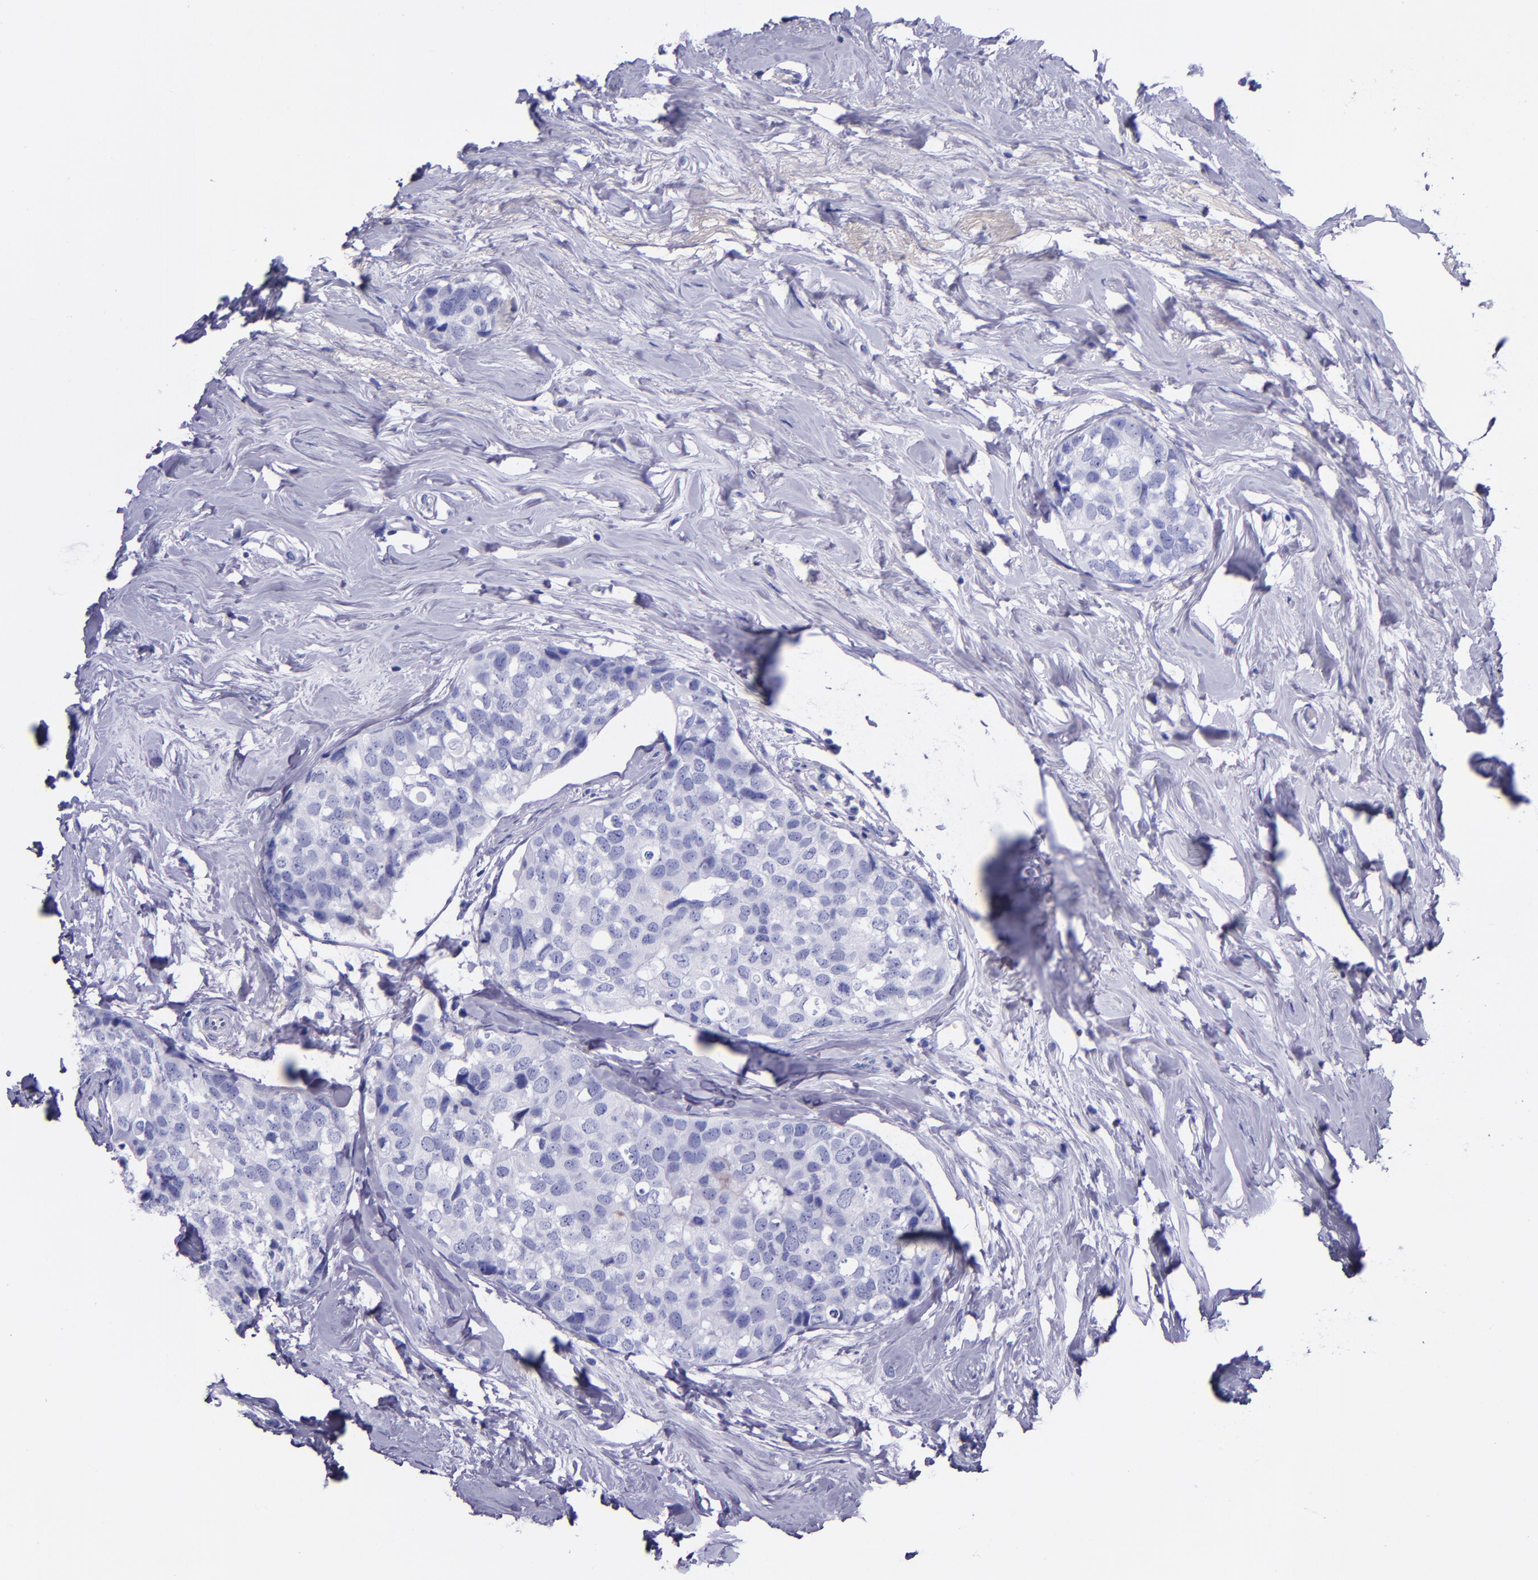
{"staining": {"intensity": "negative", "quantity": "none", "location": "none"}, "tissue": "breast cancer", "cell_type": "Tumor cells", "image_type": "cancer", "snomed": [{"axis": "morphology", "description": "Normal tissue, NOS"}, {"axis": "morphology", "description": "Duct carcinoma"}, {"axis": "topography", "description": "Breast"}], "caption": "IHC photomicrograph of human breast cancer stained for a protein (brown), which displays no expression in tumor cells.", "gene": "SLPI", "patient": {"sex": "female", "age": 50}}